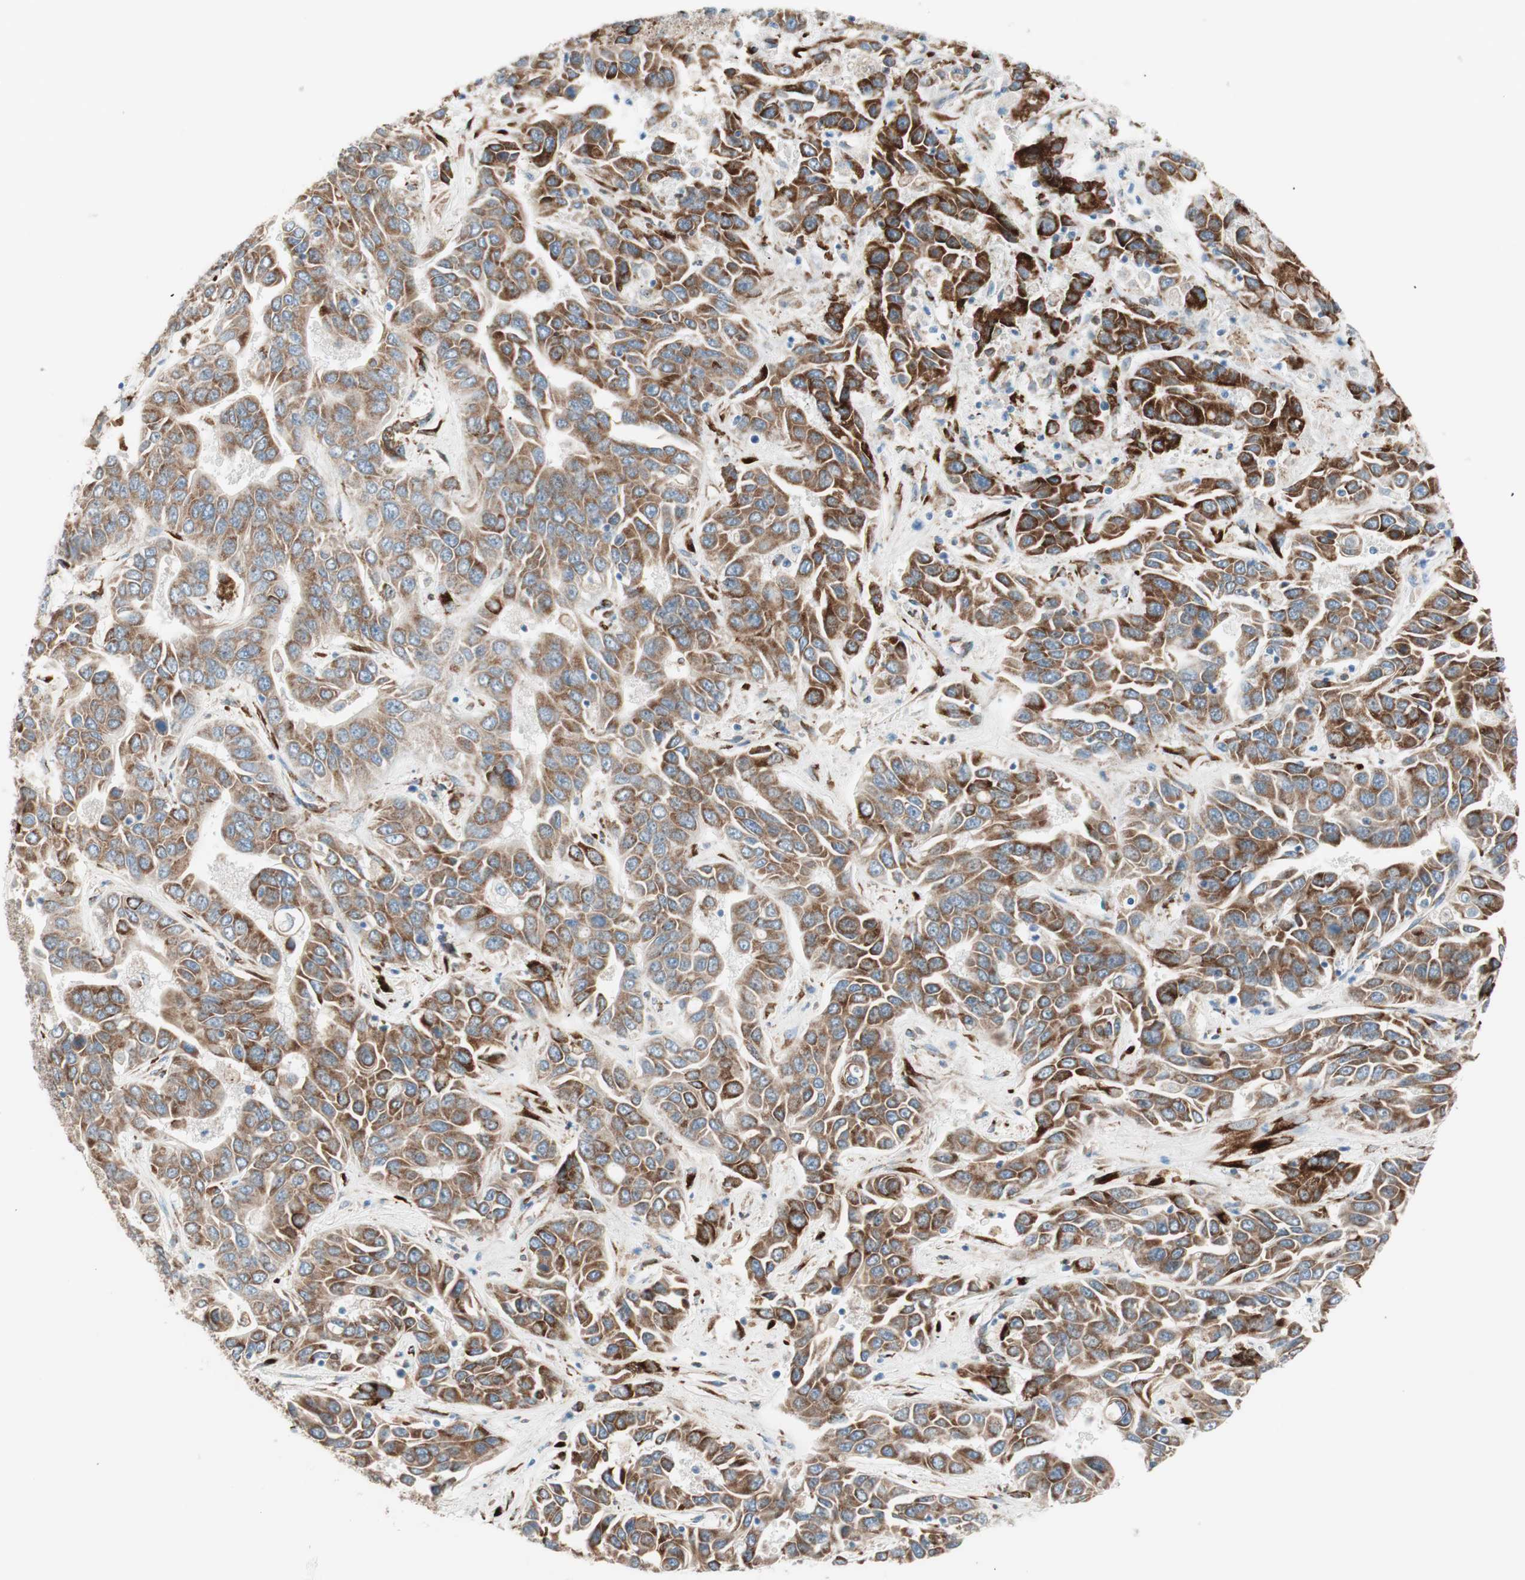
{"staining": {"intensity": "strong", "quantity": ">75%", "location": "cytoplasmic/membranous"}, "tissue": "liver cancer", "cell_type": "Tumor cells", "image_type": "cancer", "snomed": [{"axis": "morphology", "description": "Cholangiocarcinoma"}, {"axis": "topography", "description": "Liver"}], "caption": "The photomicrograph displays immunohistochemical staining of liver cancer. There is strong cytoplasmic/membranous staining is identified in about >75% of tumor cells. (DAB (3,3'-diaminobenzidine) IHC with brightfield microscopy, high magnification).", "gene": "P4HTM", "patient": {"sex": "female", "age": 52}}